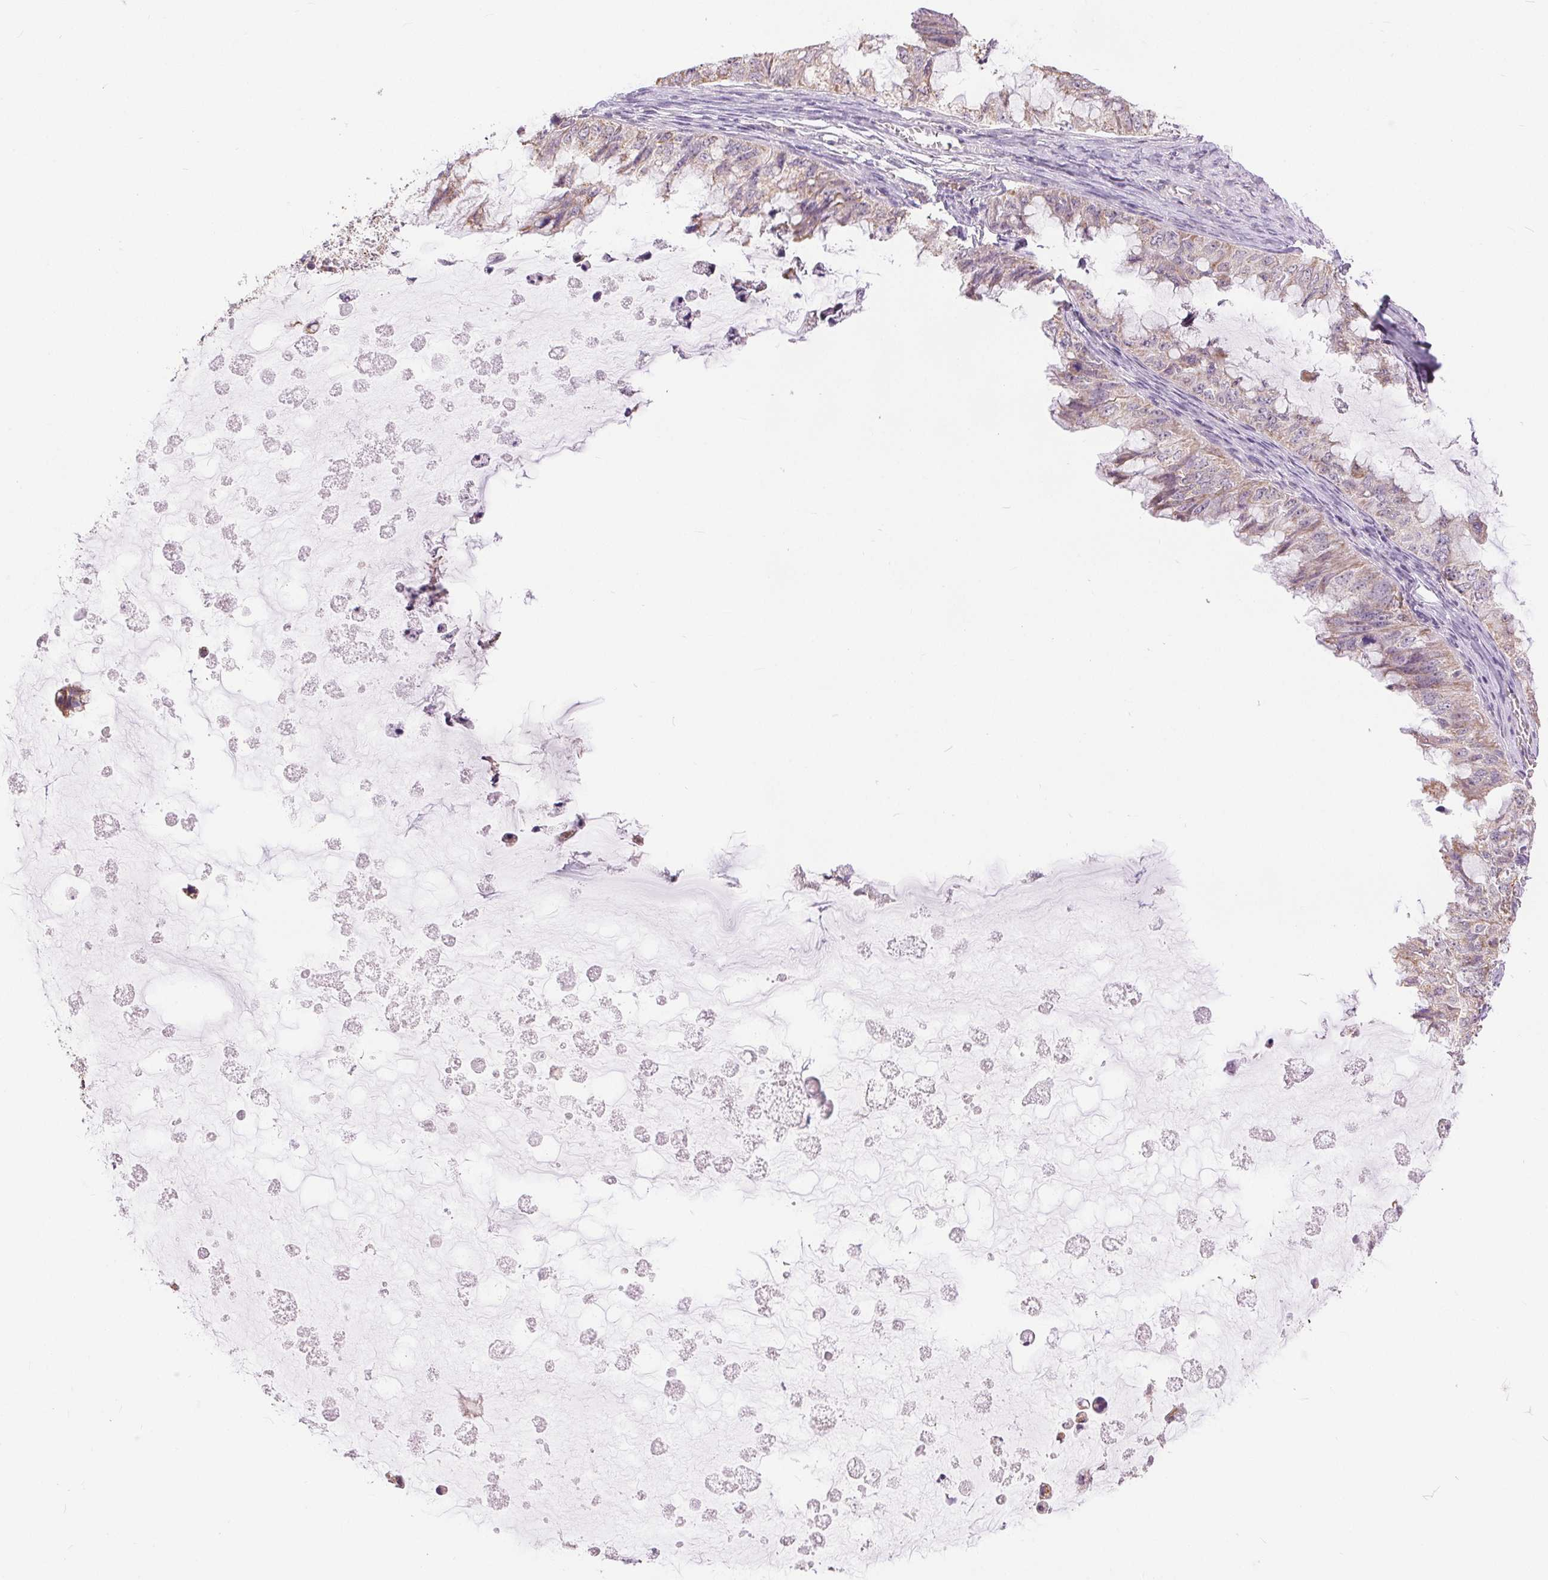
{"staining": {"intensity": "weak", "quantity": "<25%", "location": "cytoplasmic/membranous"}, "tissue": "ovarian cancer", "cell_type": "Tumor cells", "image_type": "cancer", "snomed": [{"axis": "morphology", "description": "Cystadenocarcinoma, mucinous, NOS"}, {"axis": "topography", "description": "Ovary"}], "caption": "Immunohistochemistry (IHC) photomicrograph of ovarian cancer (mucinous cystadenocarcinoma) stained for a protein (brown), which displays no expression in tumor cells.", "gene": "POU2F2", "patient": {"sex": "female", "age": 72}}